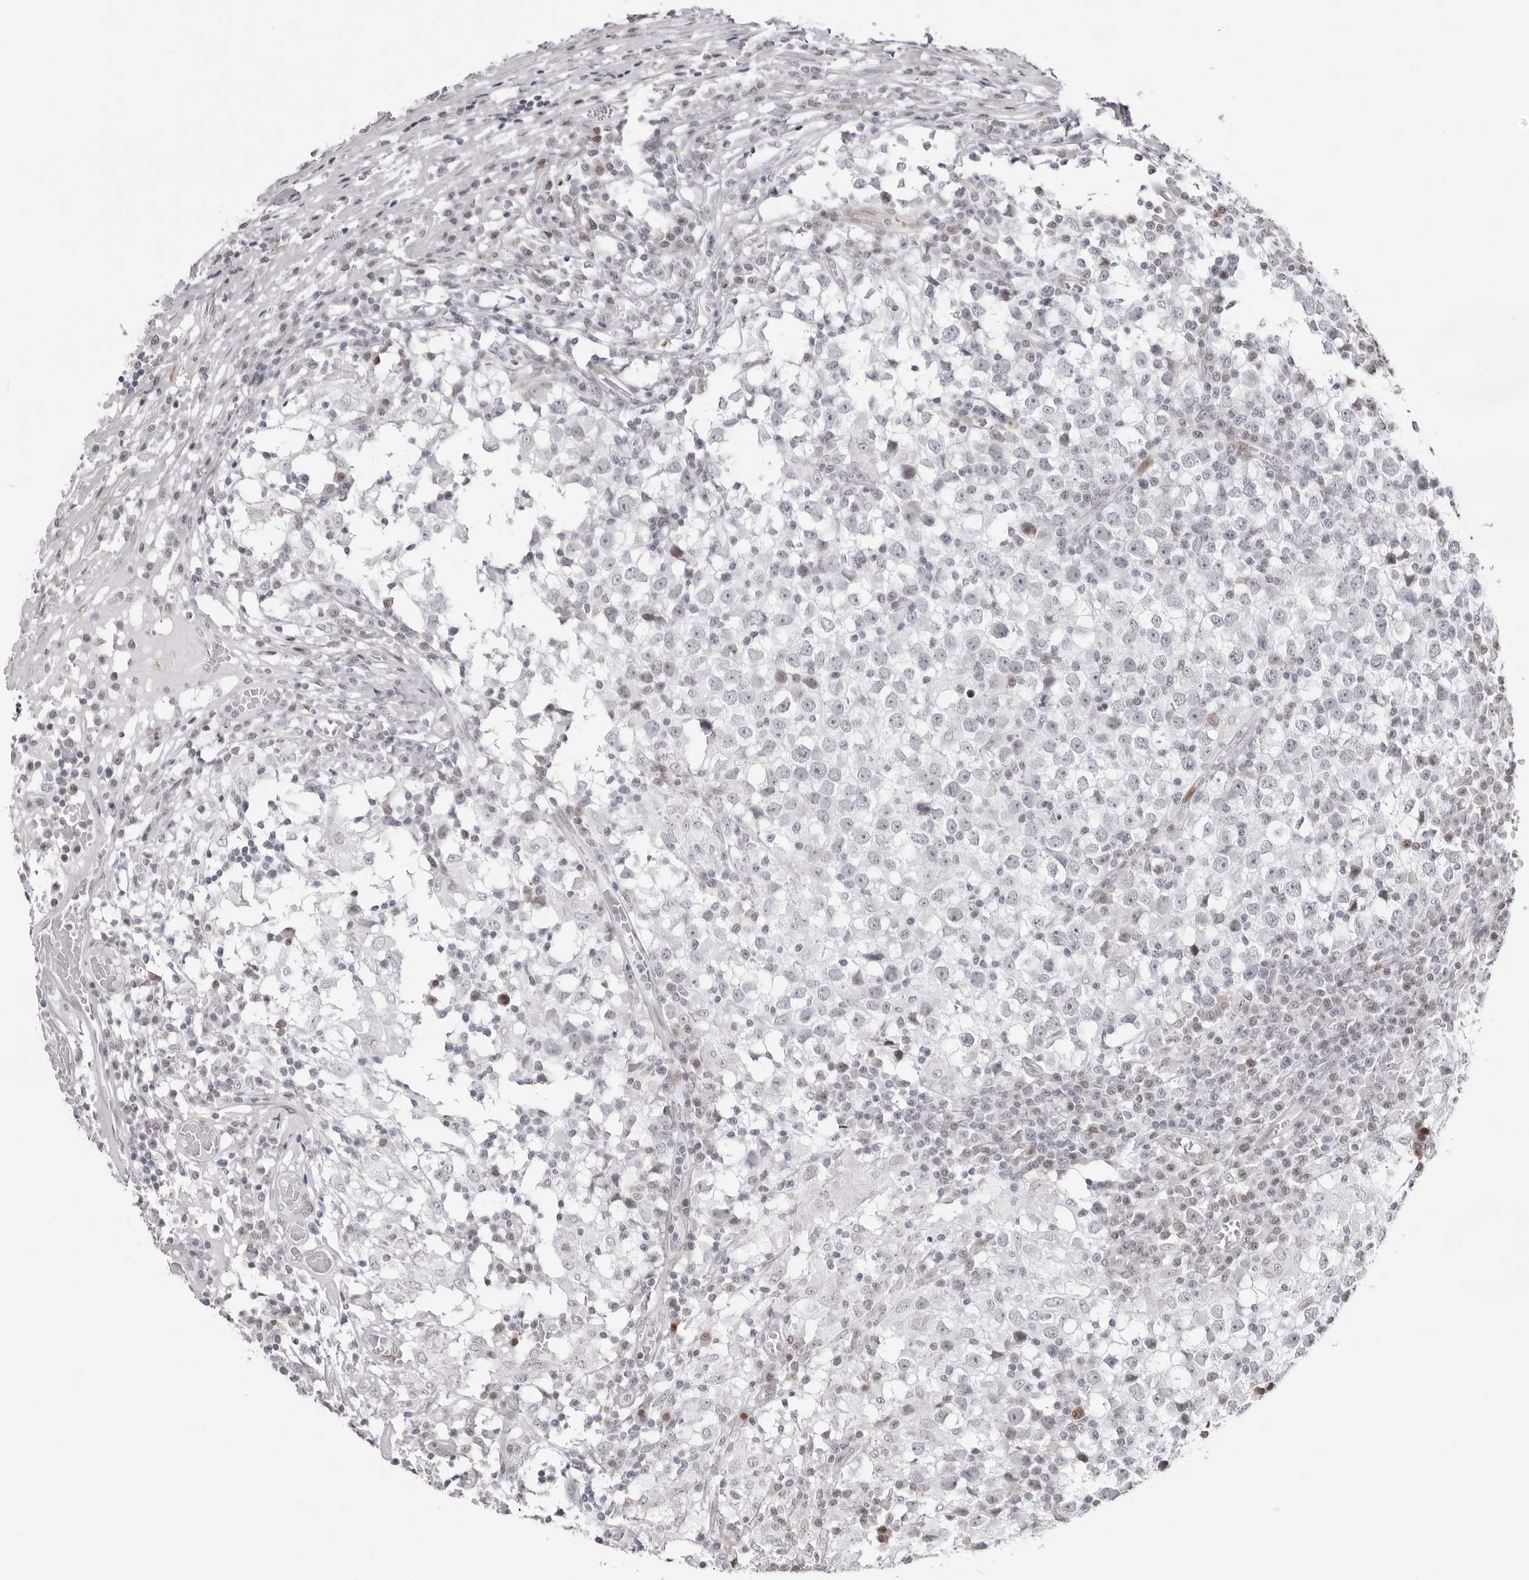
{"staining": {"intensity": "negative", "quantity": "none", "location": "none"}, "tissue": "testis cancer", "cell_type": "Tumor cells", "image_type": "cancer", "snomed": [{"axis": "morphology", "description": "Seminoma, NOS"}, {"axis": "topography", "description": "Testis"}], "caption": "Immunohistochemistry (IHC) image of testis cancer (seminoma) stained for a protein (brown), which reveals no staining in tumor cells.", "gene": "NTPCR", "patient": {"sex": "male", "age": 65}}